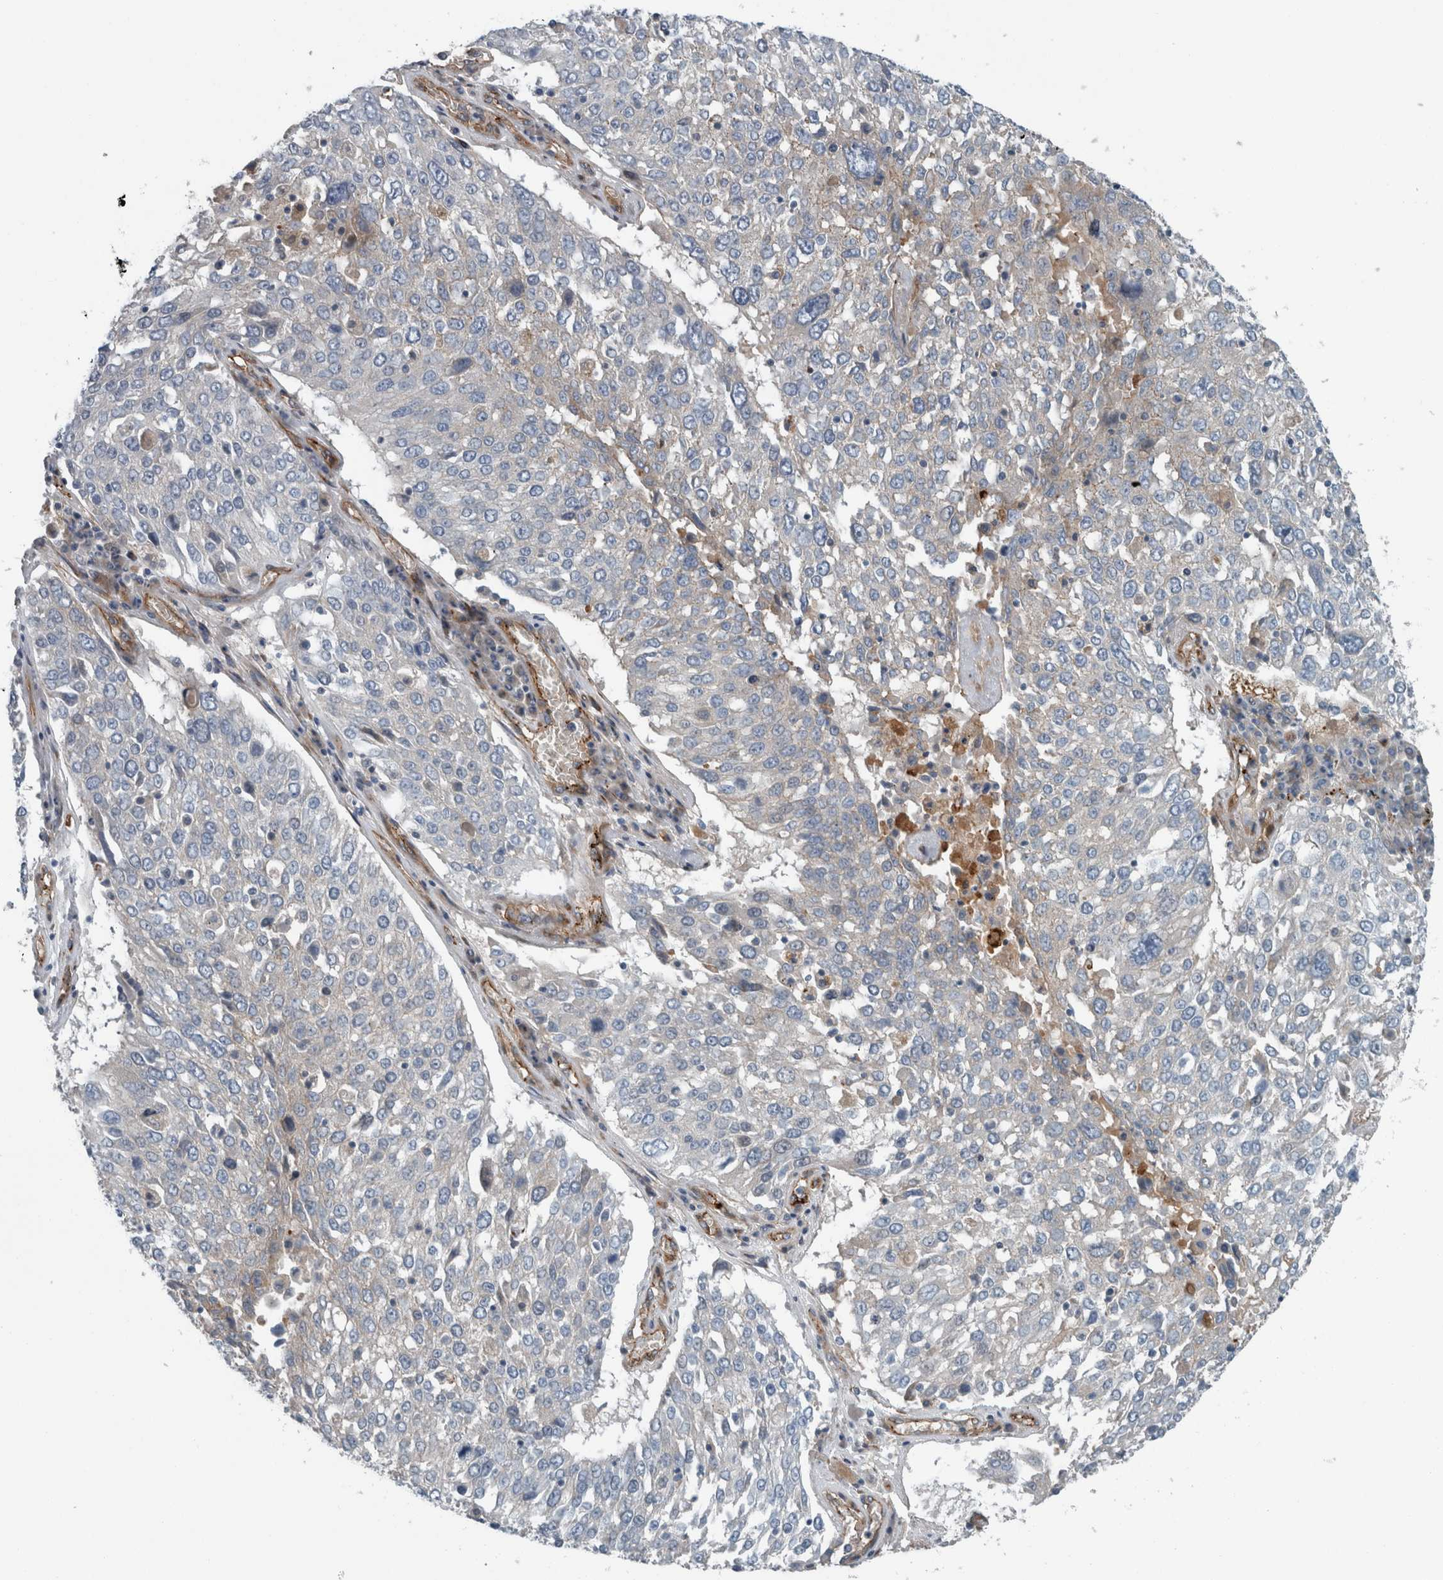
{"staining": {"intensity": "negative", "quantity": "none", "location": "none"}, "tissue": "lung cancer", "cell_type": "Tumor cells", "image_type": "cancer", "snomed": [{"axis": "morphology", "description": "Squamous cell carcinoma, NOS"}, {"axis": "topography", "description": "Lung"}], "caption": "DAB immunohistochemical staining of human lung cancer (squamous cell carcinoma) exhibits no significant expression in tumor cells.", "gene": "GLT8D2", "patient": {"sex": "male", "age": 65}}